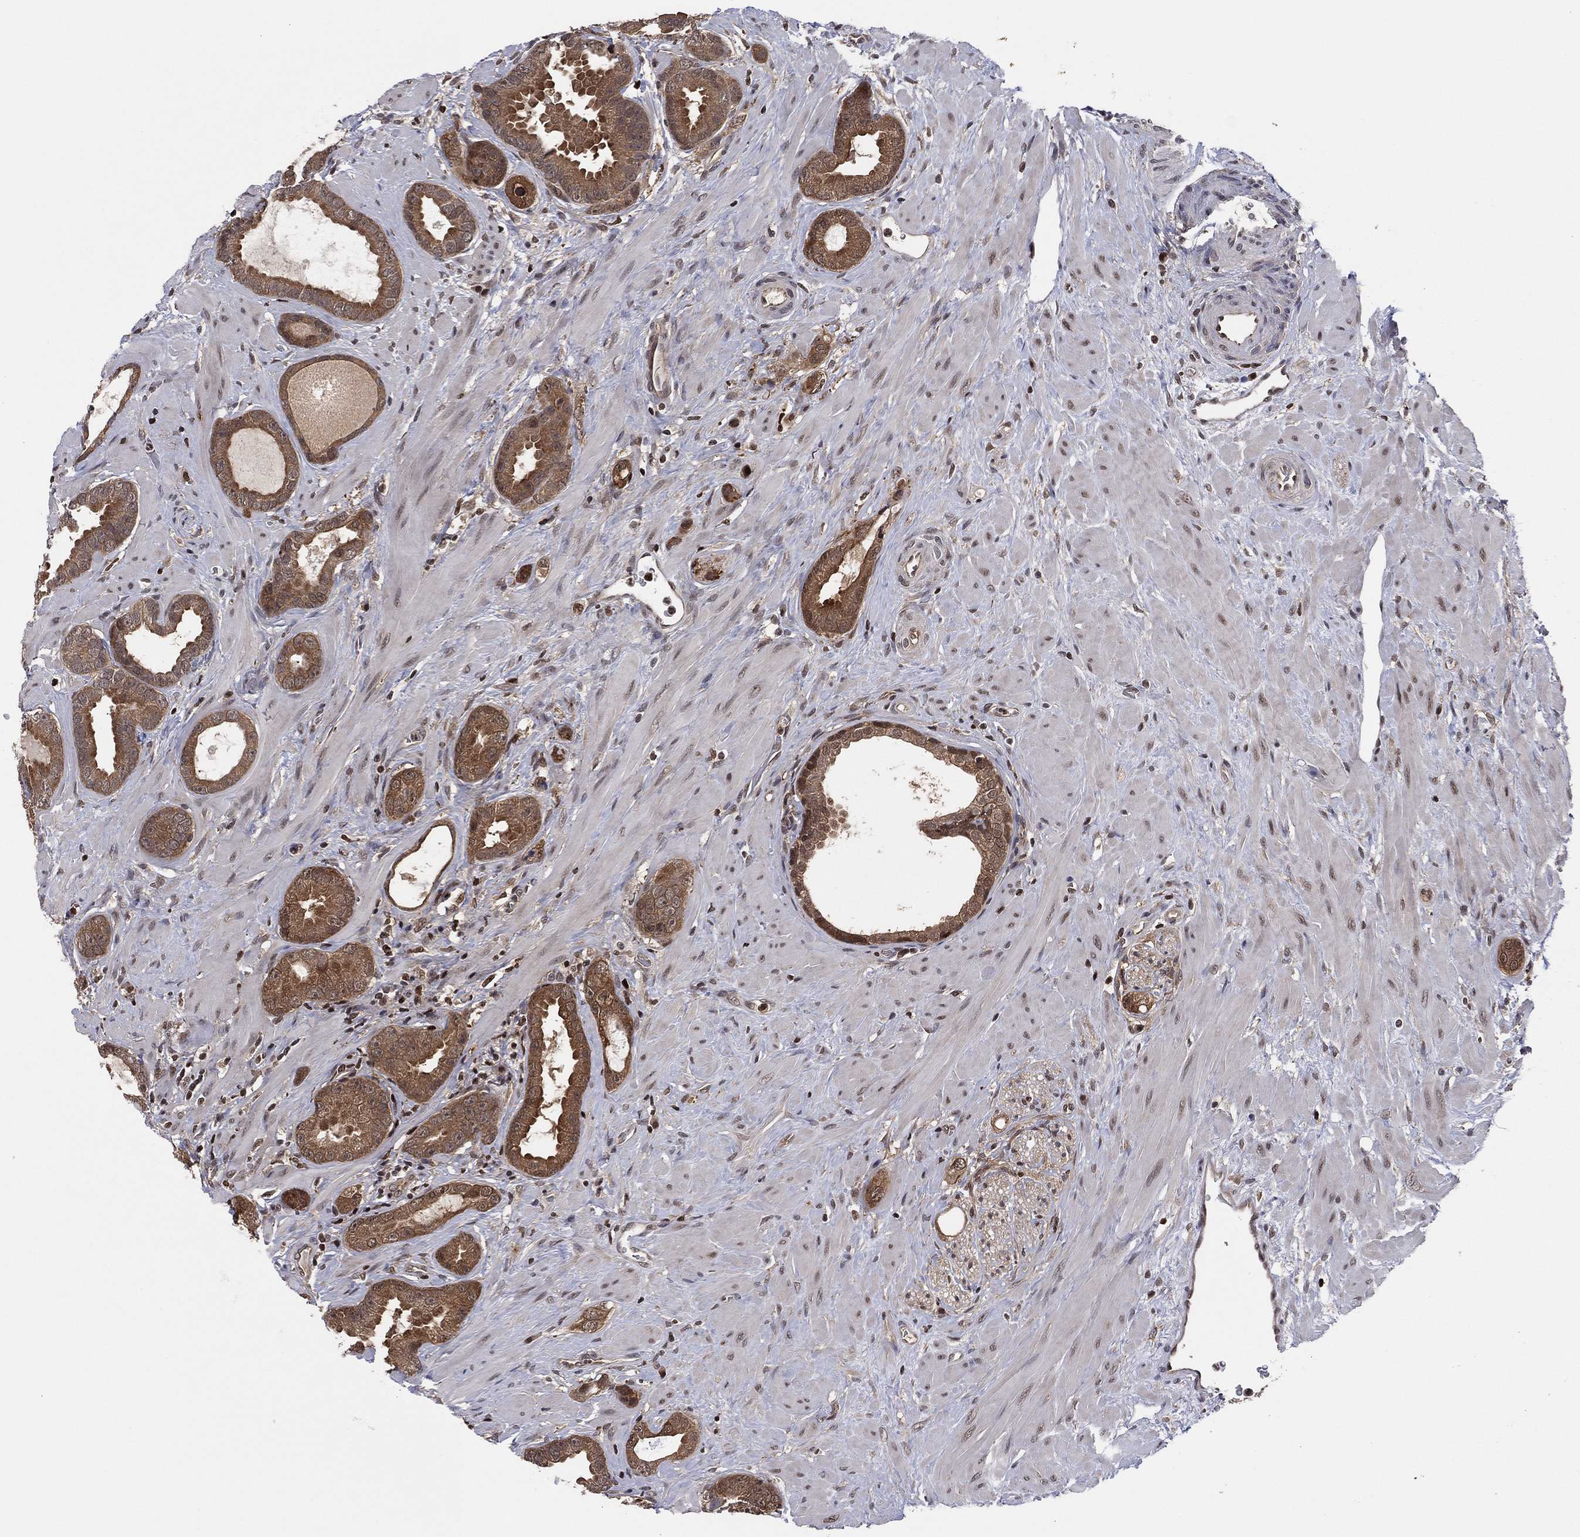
{"staining": {"intensity": "moderate", "quantity": ">75%", "location": "cytoplasmic/membranous"}, "tissue": "prostate cancer", "cell_type": "Tumor cells", "image_type": "cancer", "snomed": [{"axis": "morphology", "description": "Adenocarcinoma, Low grade"}, {"axis": "topography", "description": "Prostate"}], "caption": "Prostate low-grade adenocarcinoma tissue reveals moderate cytoplasmic/membranous positivity in approximately >75% of tumor cells (DAB (3,3'-diaminobenzidine) = brown stain, brightfield microscopy at high magnification).", "gene": "PSMA1", "patient": {"sex": "male", "age": 68}}